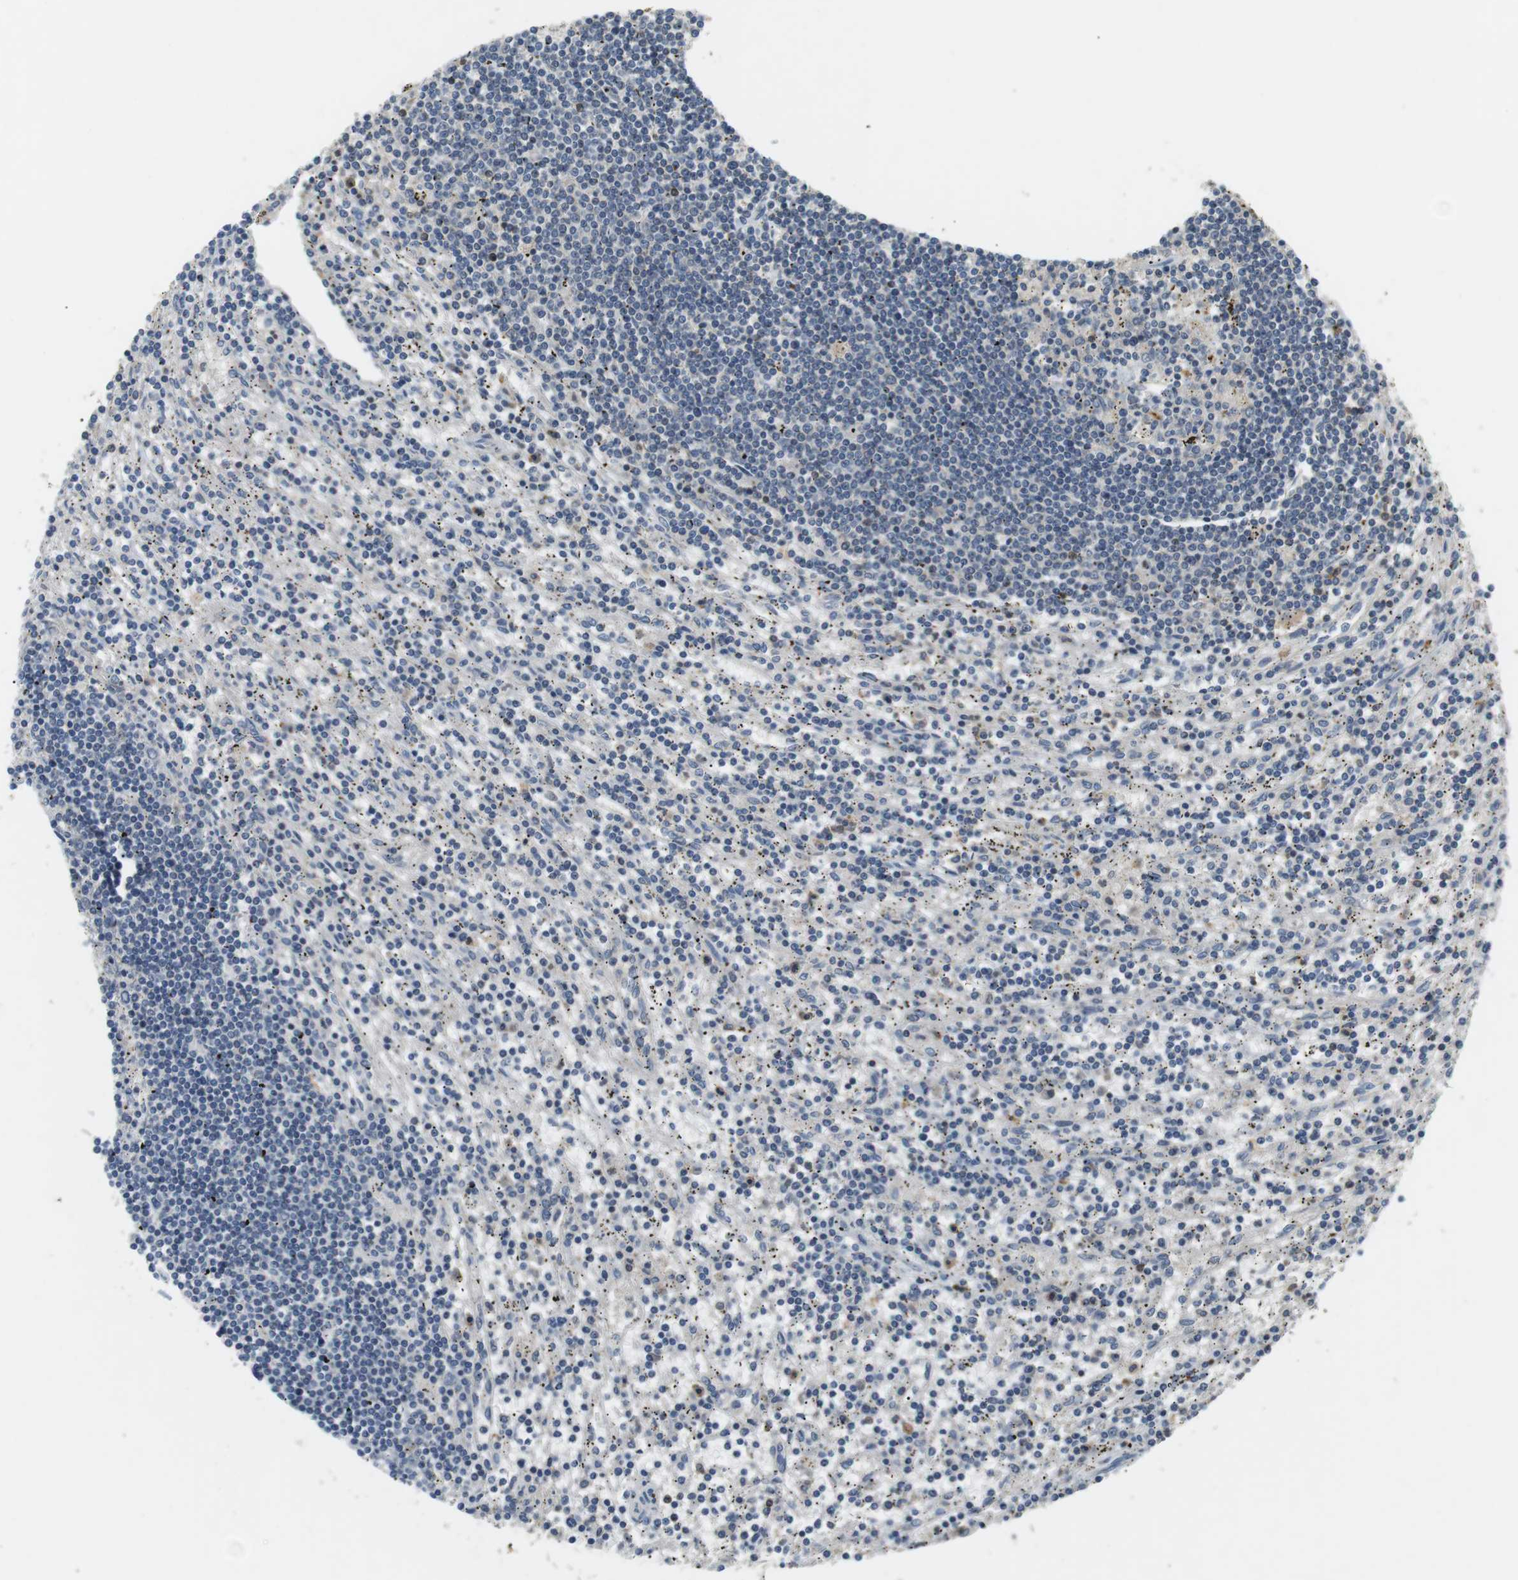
{"staining": {"intensity": "negative", "quantity": "none", "location": "none"}, "tissue": "lymphoma", "cell_type": "Tumor cells", "image_type": "cancer", "snomed": [{"axis": "morphology", "description": "Malignant lymphoma, non-Hodgkin's type, Low grade"}, {"axis": "topography", "description": "Spleen"}], "caption": "This is an IHC image of human lymphoma. There is no expression in tumor cells.", "gene": "P2RY1", "patient": {"sex": "male", "age": 76}}